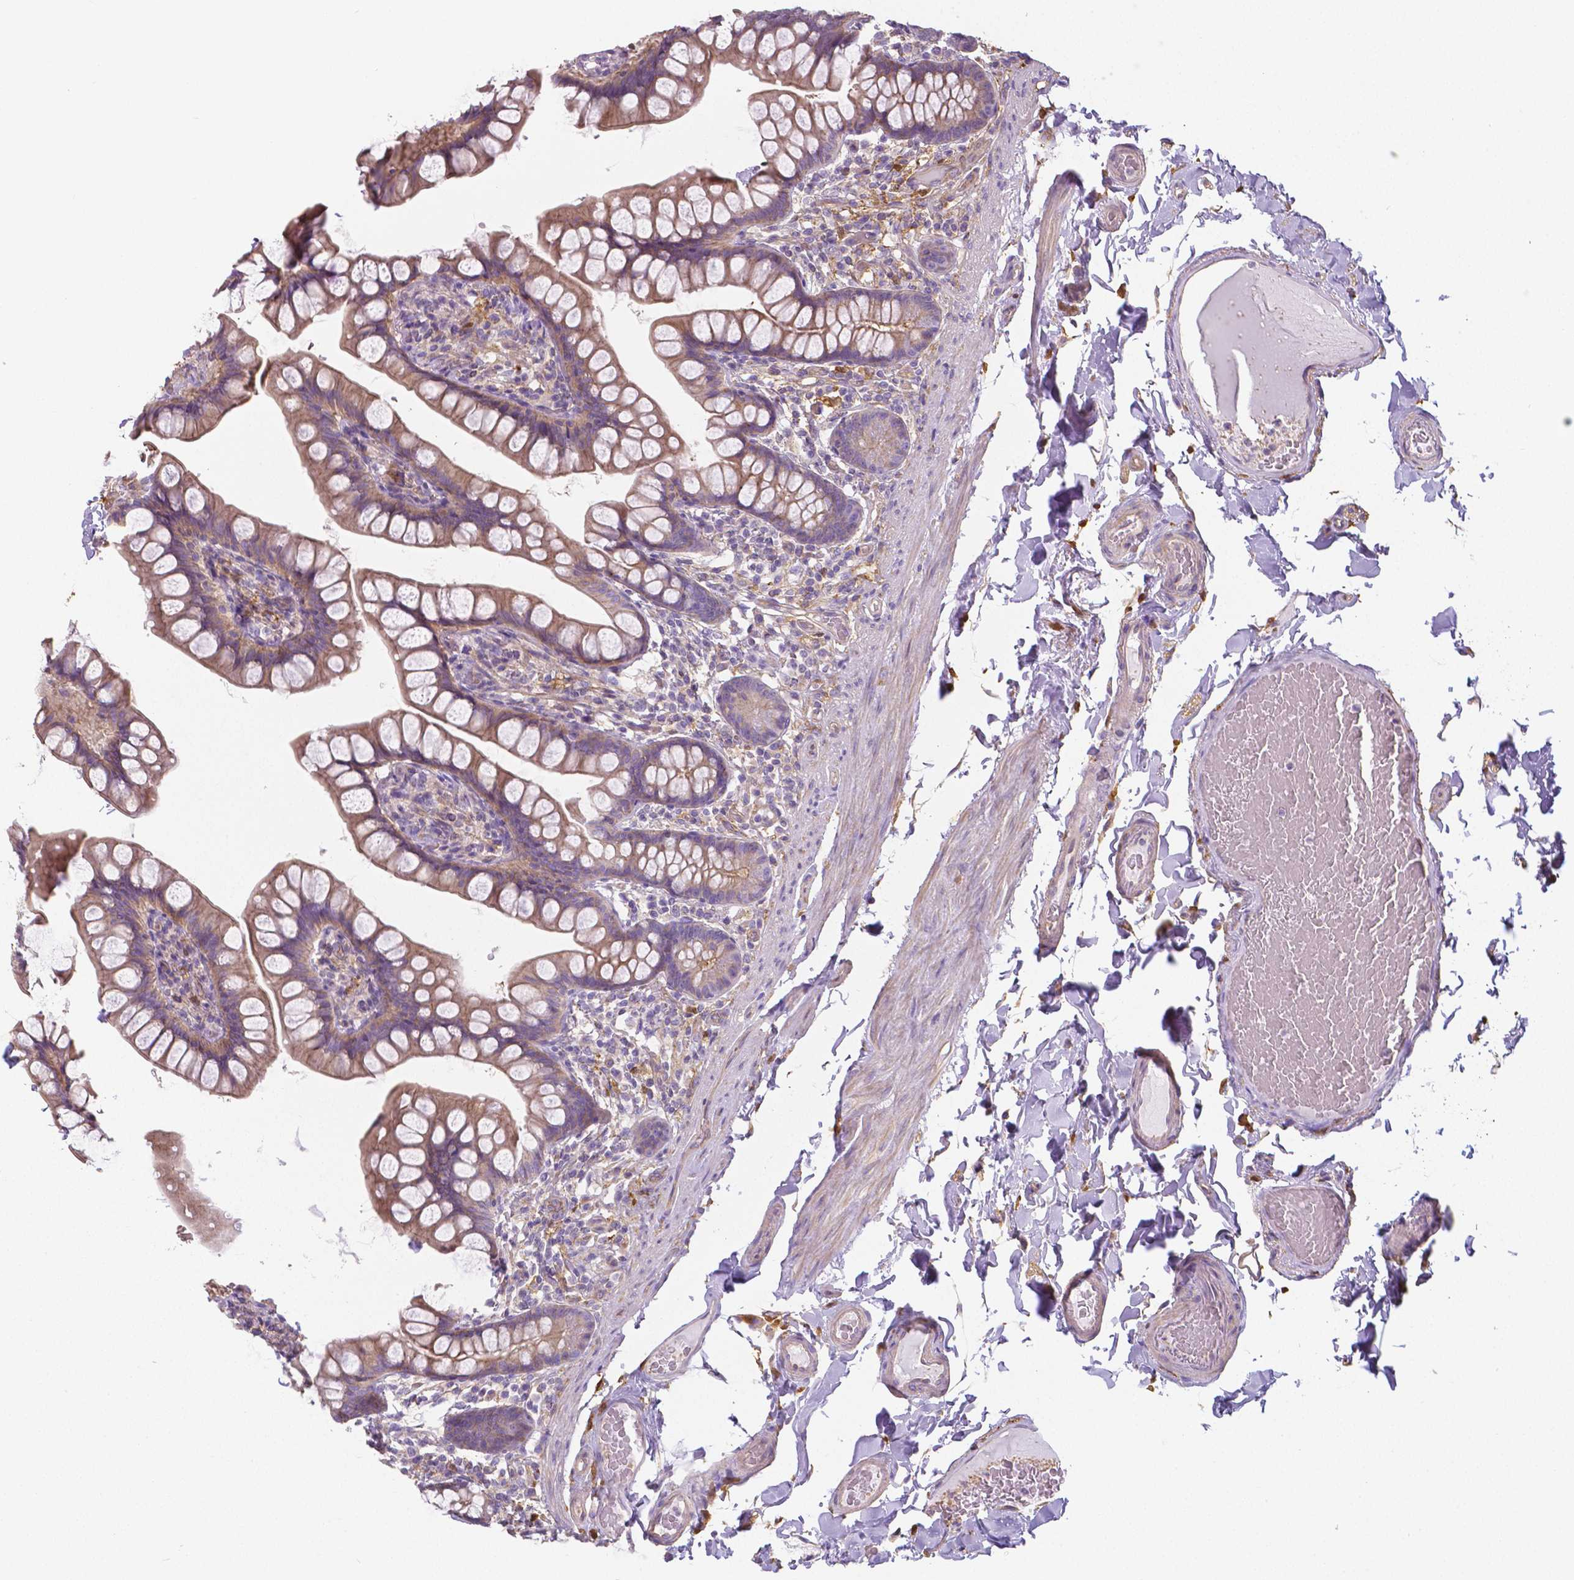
{"staining": {"intensity": "weak", "quantity": ">75%", "location": "cytoplasmic/membranous"}, "tissue": "small intestine", "cell_type": "Glandular cells", "image_type": "normal", "snomed": [{"axis": "morphology", "description": "Normal tissue, NOS"}, {"axis": "topography", "description": "Small intestine"}], "caption": "Protein staining reveals weak cytoplasmic/membranous positivity in about >75% of glandular cells in unremarkable small intestine. The protein of interest is shown in brown color, while the nuclei are stained blue.", "gene": "CRMP1", "patient": {"sex": "male", "age": 70}}